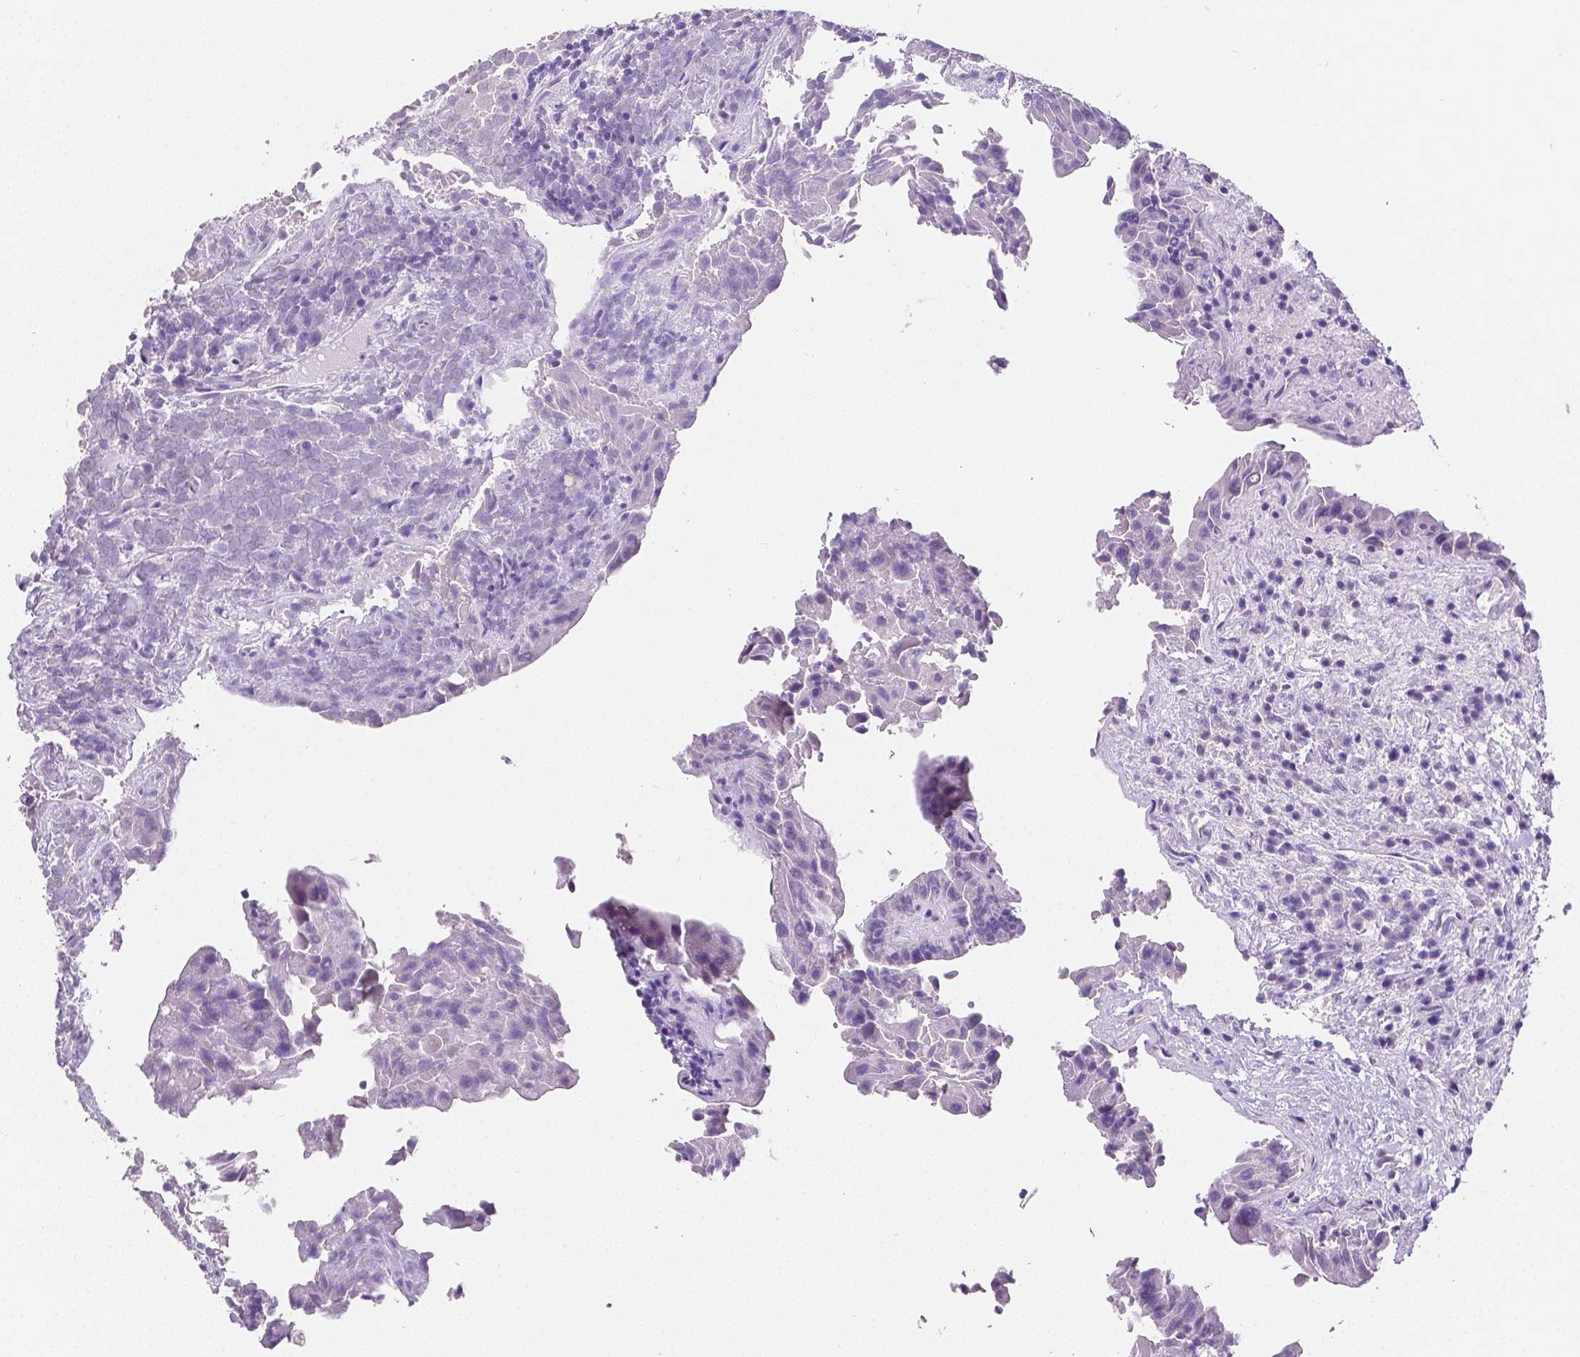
{"staining": {"intensity": "negative", "quantity": "none", "location": "none"}, "tissue": "thyroid cancer", "cell_type": "Tumor cells", "image_type": "cancer", "snomed": [{"axis": "morphology", "description": "Papillary adenocarcinoma, NOS"}, {"axis": "topography", "description": "Thyroid gland"}], "caption": "This is an immunohistochemistry (IHC) histopathology image of thyroid cancer. There is no positivity in tumor cells.", "gene": "SATB2", "patient": {"sex": "female", "age": 37}}